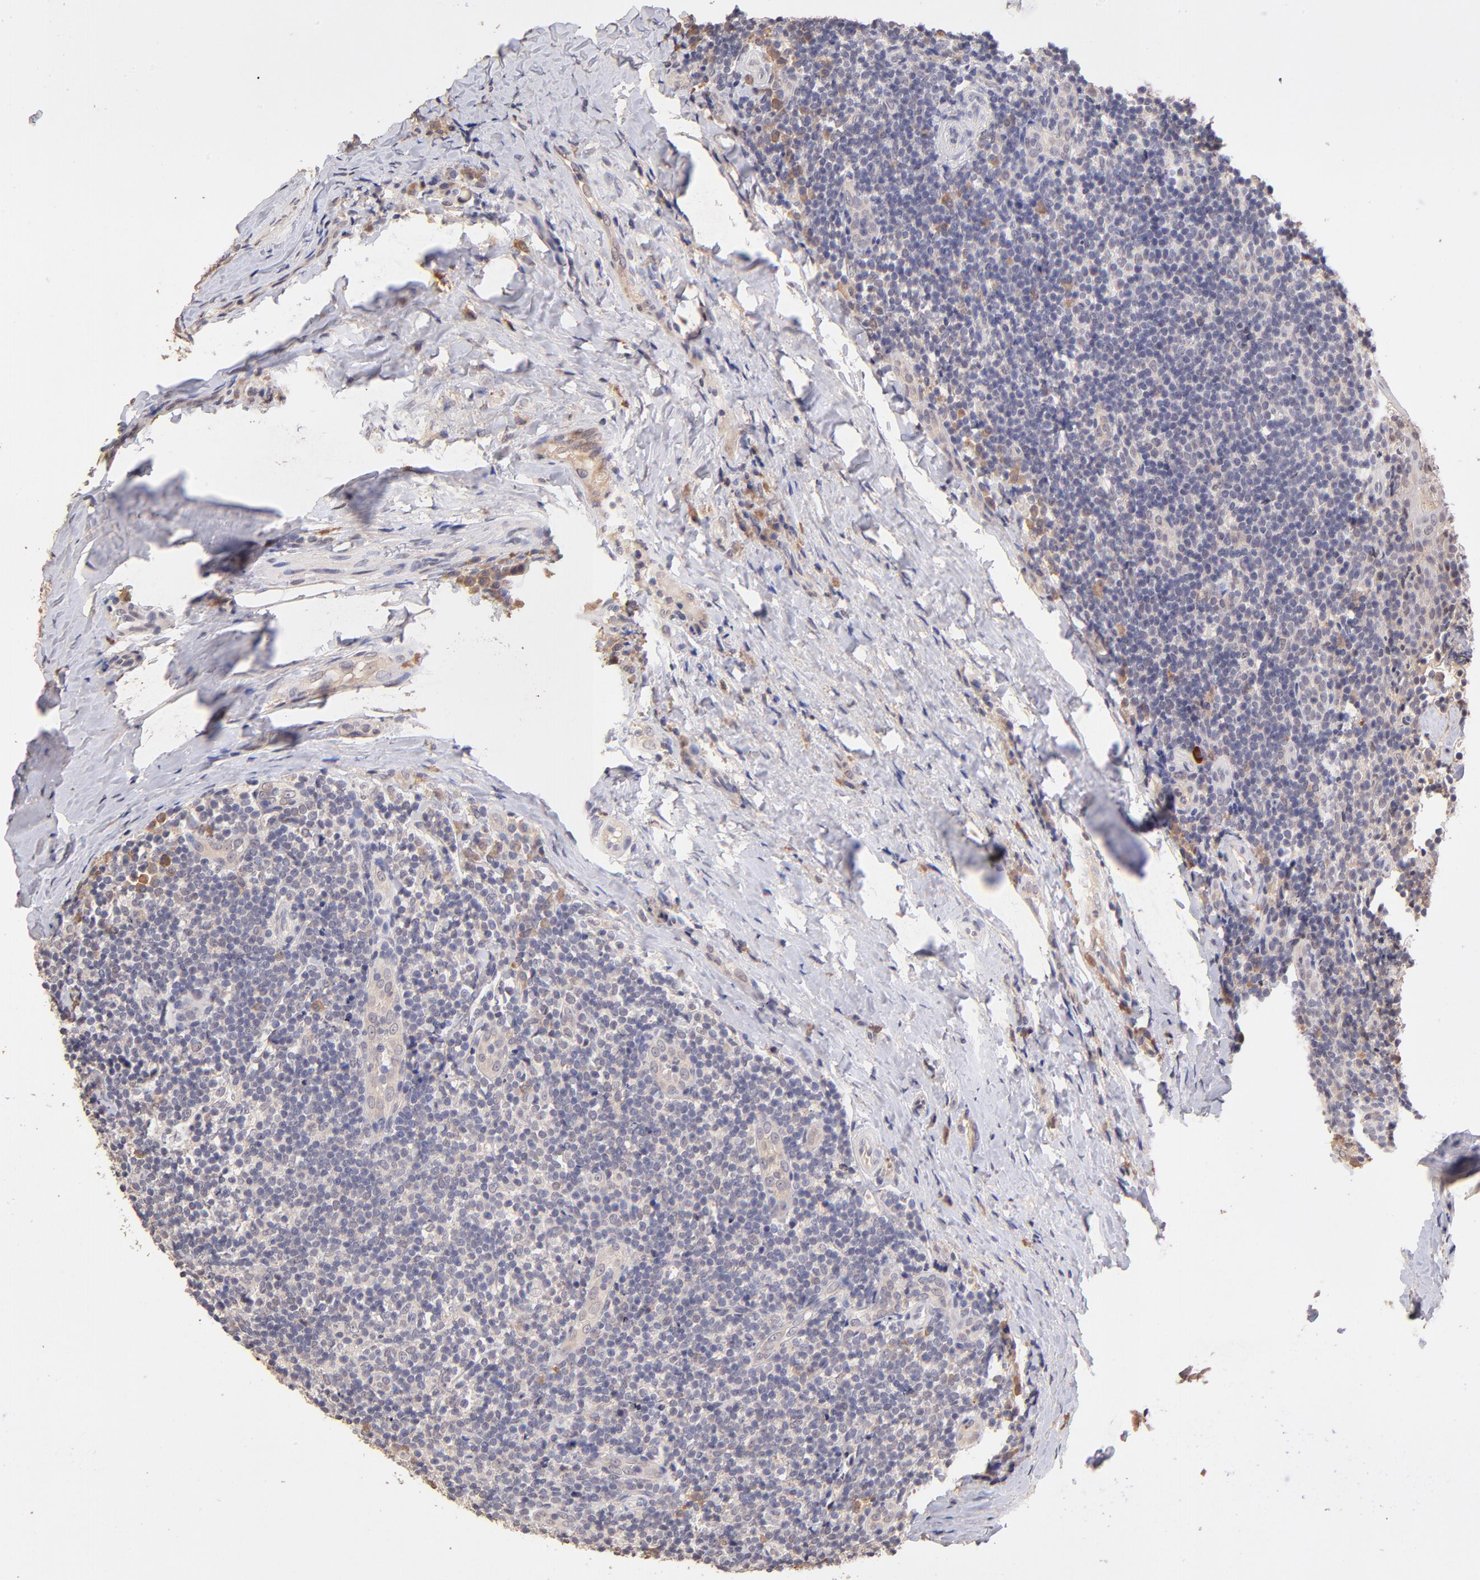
{"staining": {"intensity": "negative", "quantity": "none", "location": "none"}, "tissue": "tonsil", "cell_type": "Germinal center cells", "image_type": "normal", "snomed": [{"axis": "morphology", "description": "Normal tissue, NOS"}, {"axis": "topography", "description": "Tonsil"}], "caption": "Immunohistochemistry image of unremarkable tonsil: human tonsil stained with DAB (3,3'-diaminobenzidine) displays no significant protein positivity in germinal center cells.", "gene": "RNASEL", "patient": {"sex": "male", "age": 31}}